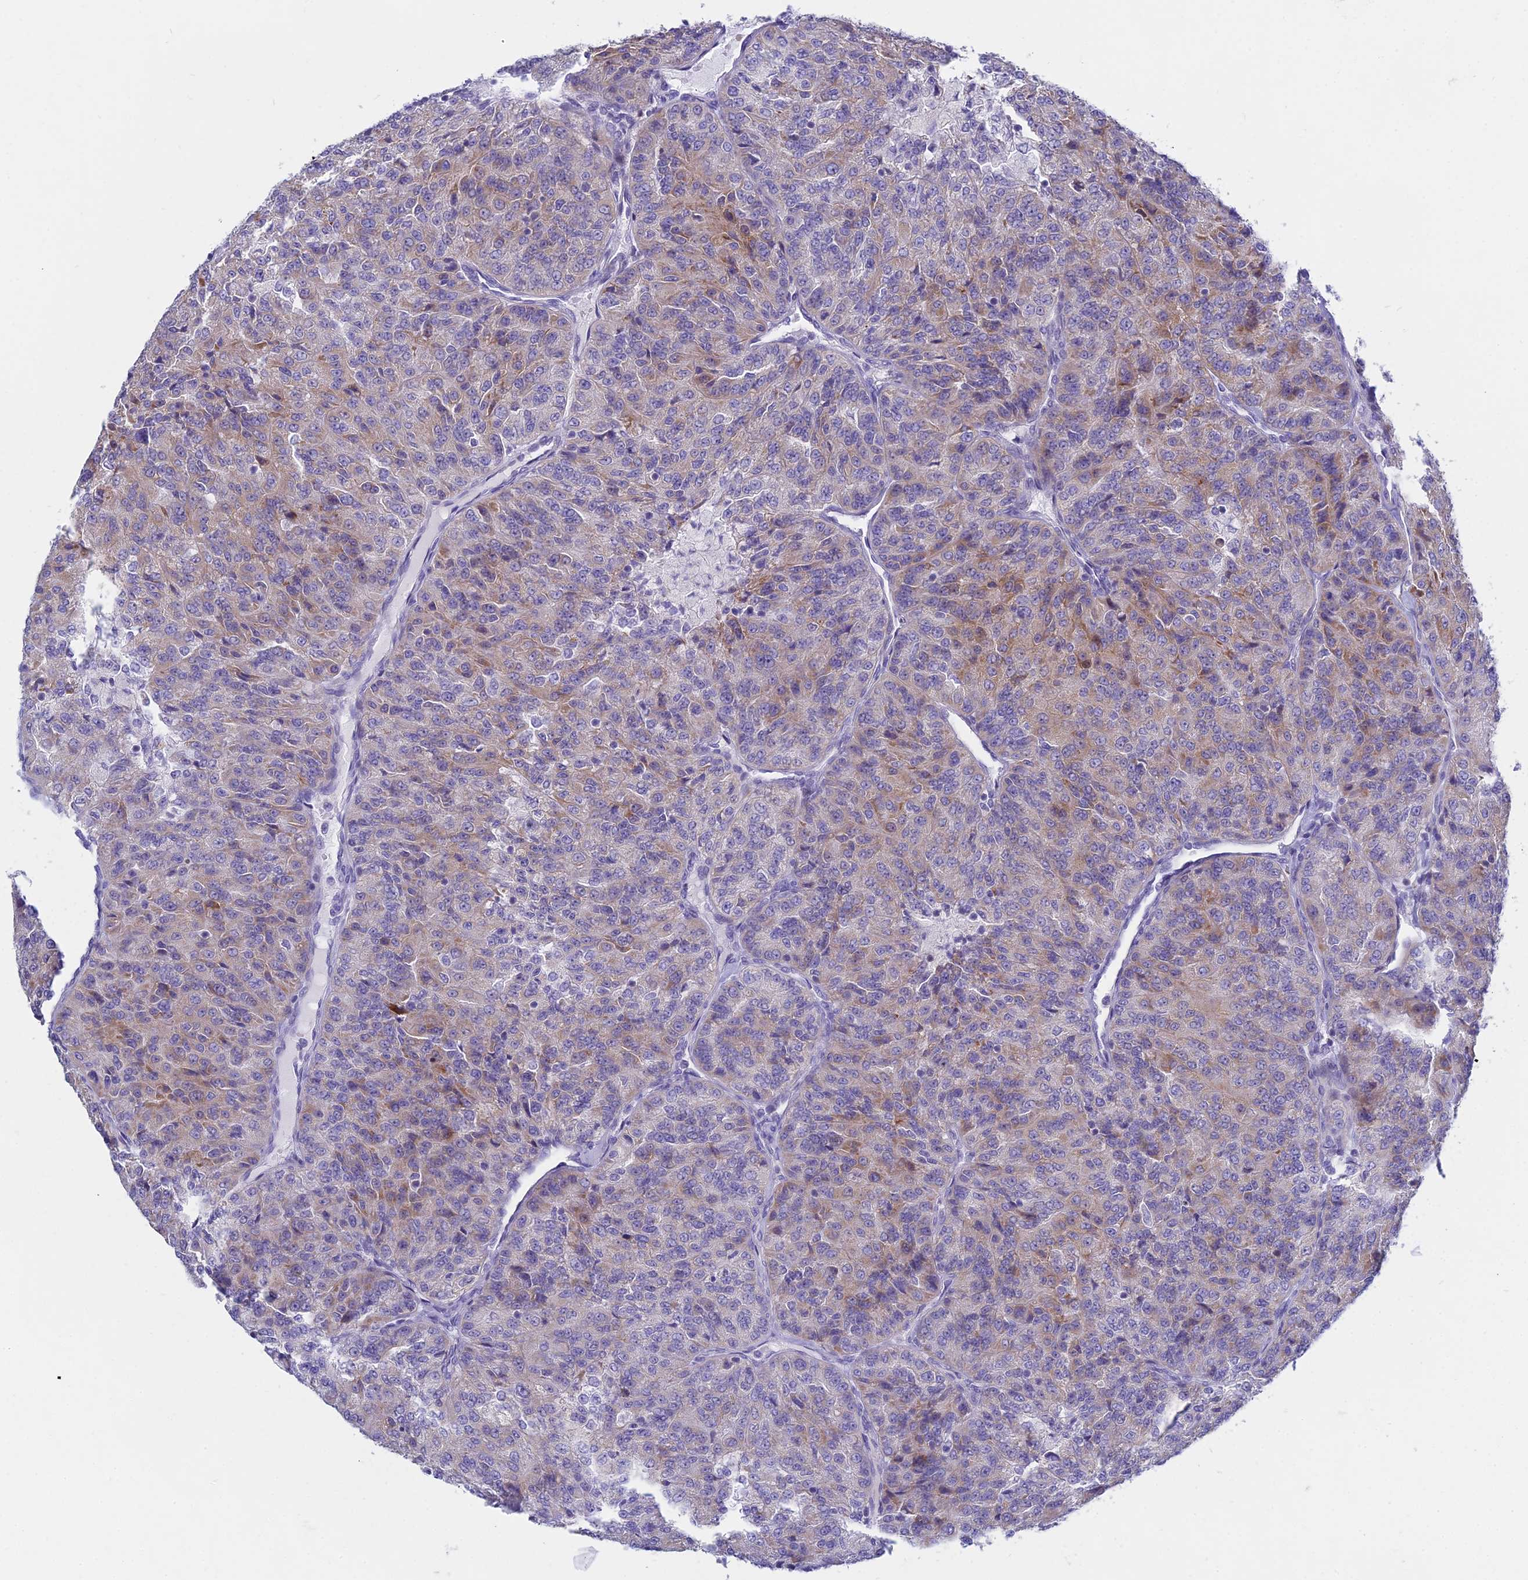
{"staining": {"intensity": "weak", "quantity": "<25%", "location": "cytoplasmic/membranous"}, "tissue": "renal cancer", "cell_type": "Tumor cells", "image_type": "cancer", "snomed": [{"axis": "morphology", "description": "Adenocarcinoma, NOS"}, {"axis": "topography", "description": "Kidney"}], "caption": "DAB (3,3'-diaminobenzidine) immunohistochemical staining of adenocarcinoma (renal) exhibits no significant staining in tumor cells.", "gene": "PRR13", "patient": {"sex": "female", "age": 63}}